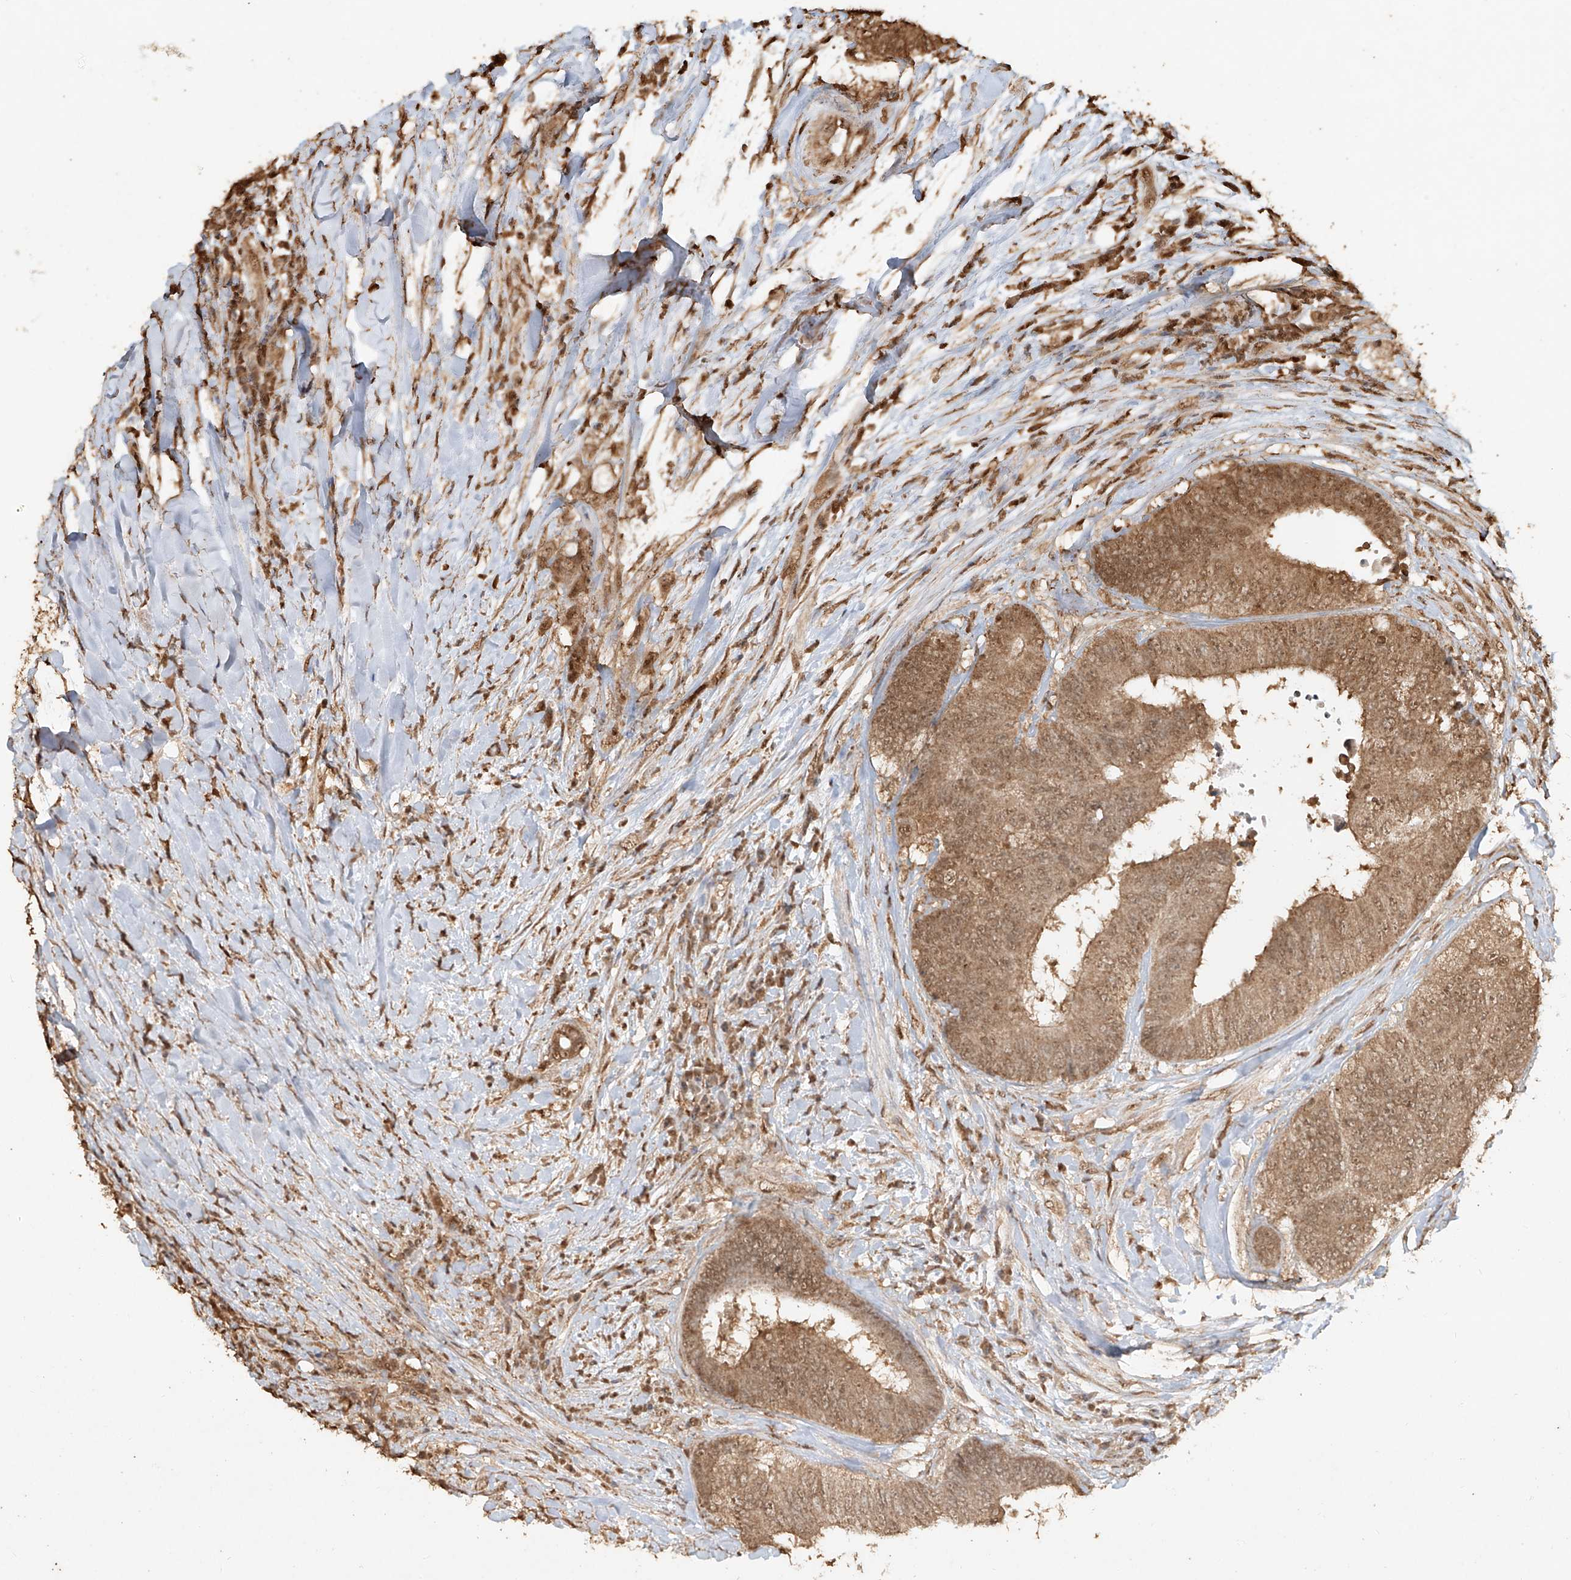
{"staining": {"intensity": "moderate", "quantity": ">75%", "location": "cytoplasmic/membranous,nuclear"}, "tissue": "colorectal cancer", "cell_type": "Tumor cells", "image_type": "cancer", "snomed": [{"axis": "morphology", "description": "Adenocarcinoma, NOS"}, {"axis": "topography", "description": "Rectum"}], "caption": "Adenocarcinoma (colorectal) stained for a protein (brown) displays moderate cytoplasmic/membranous and nuclear positive expression in approximately >75% of tumor cells.", "gene": "TIGAR", "patient": {"sex": "male", "age": 72}}